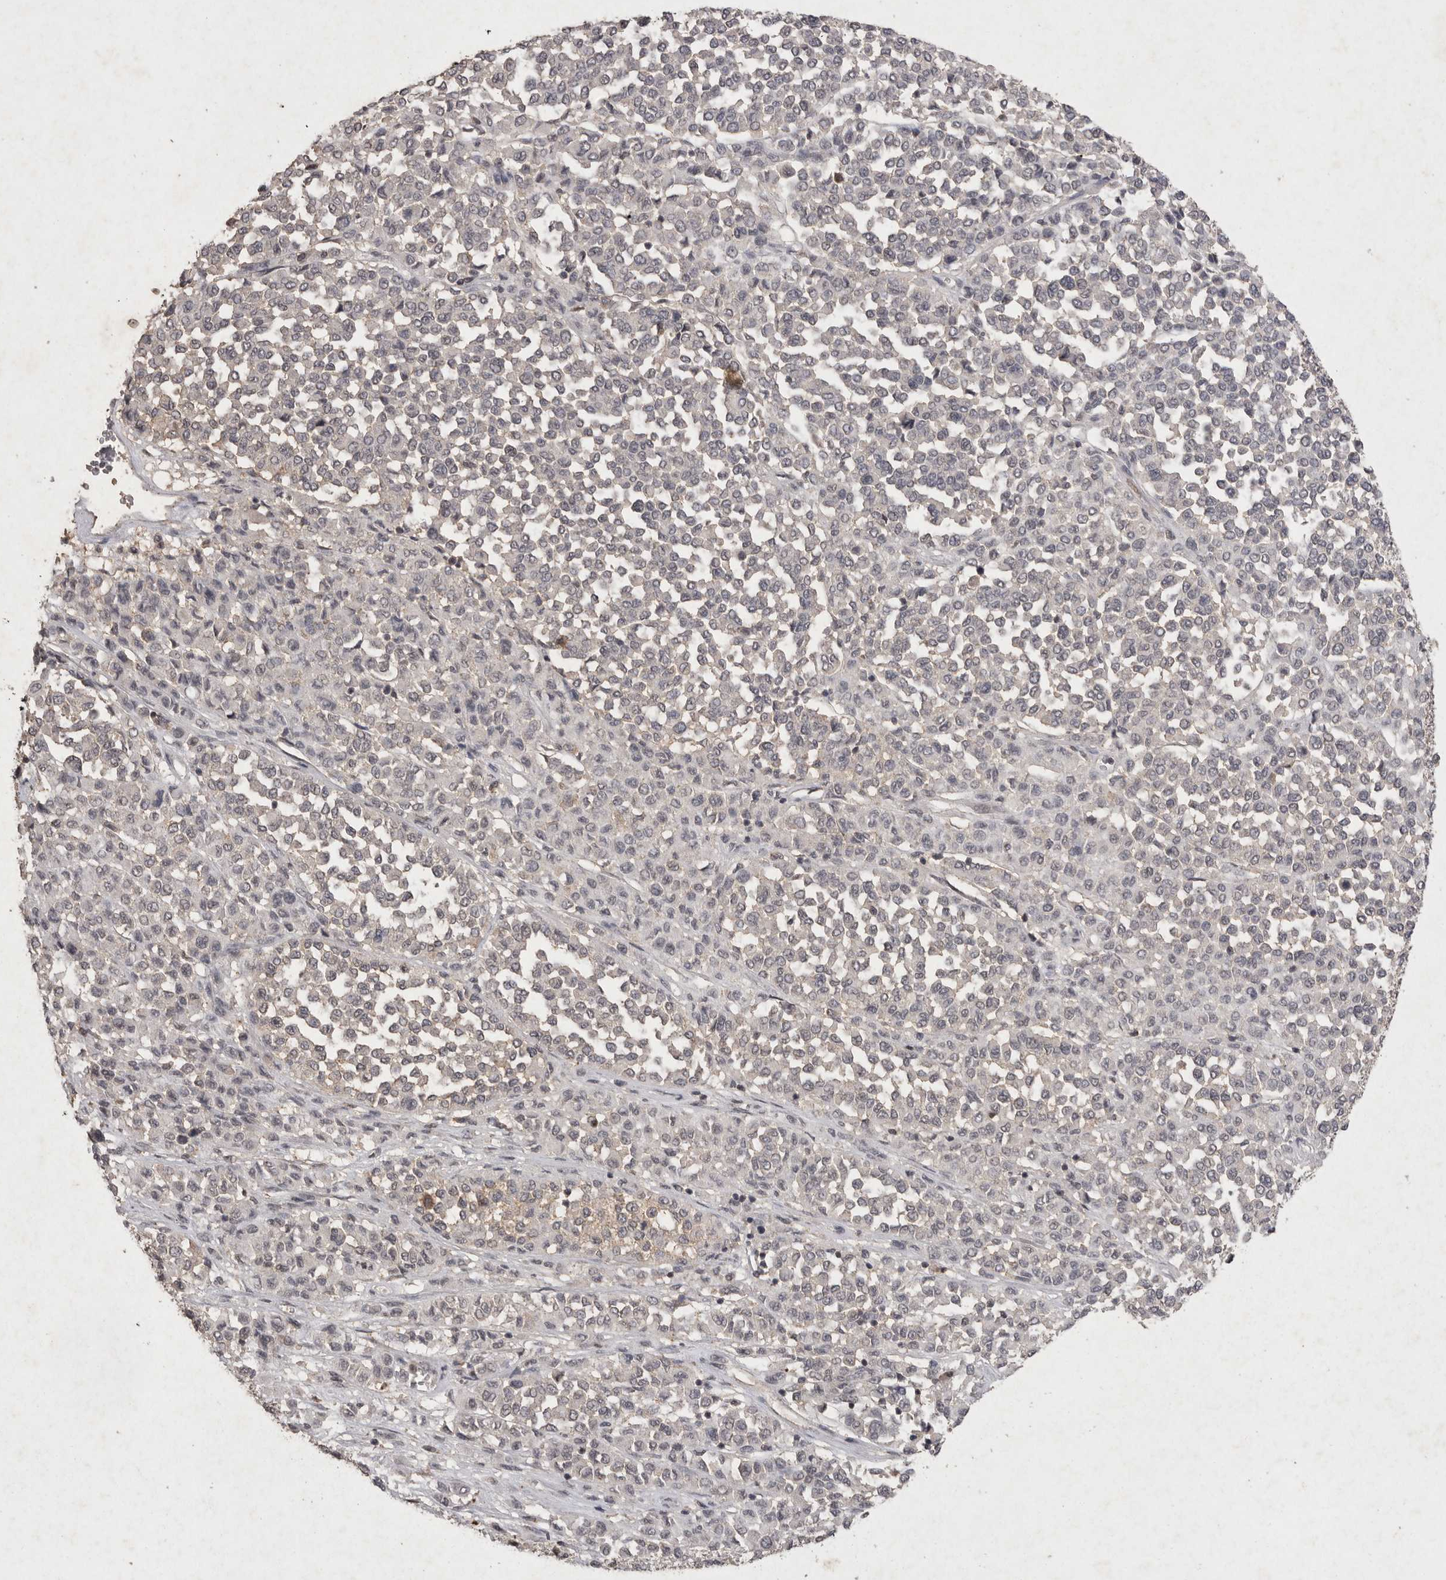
{"staining": {"intensity": "negative", "quantity": "none", "location": "none"}, "tissue": "melanoma", "cell_type": "Tumor cells", "image_type": "cancer", "snomed": [{"axis": "morphology", "description": "Malignant melanoma, Metastatic site"}, {"axis": "topography", "description": "Pancreas"}], "caption": "Immunohistochemistry histopathology image of melanoma stained for a protein (brown), which reveals no expression in tumor cells.", "gene": "APLNR", "patient": {"sex": "female", "age": 30}}